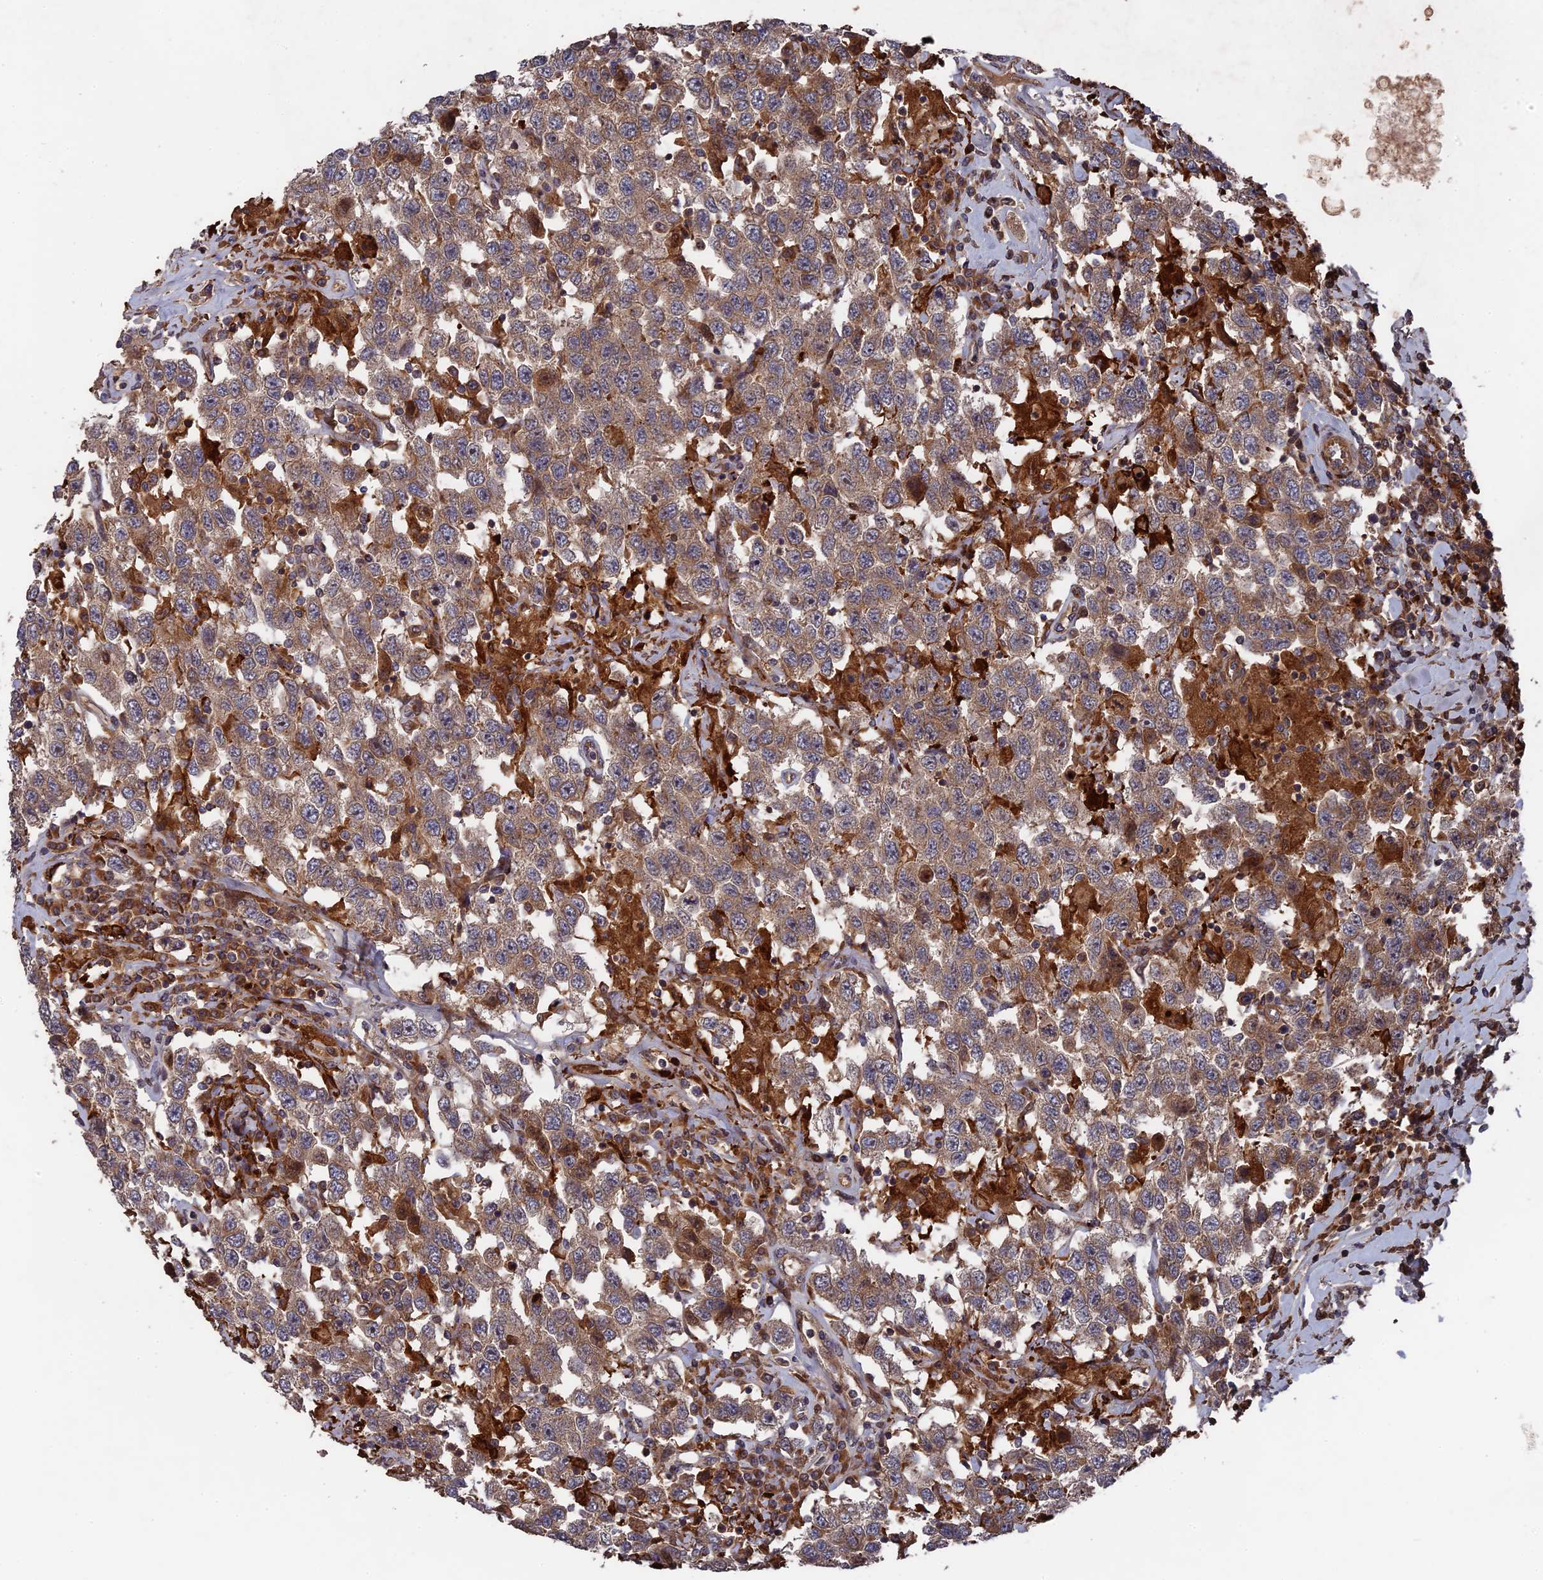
{"staining": {"intensity": "moderate", "quantity": ">75%", "location": "cytoplasmic/membranous"}, "tissue": "testis cancer", "cell_type": "Tumor cells", "image_type": "cancer", "snomed": [{"axis": "morphology", "description": "Seminoma, NOS"}, {"axis": "topography", "description": "Testis"}], "caption": "Tumor cells show medium levels of moderate cytoplasmic/membranous expression in approximately >75% of cells in testis cancer (seminoma).", "gene": "DEF8", "patient": {"sex": "male", "age": 41}}